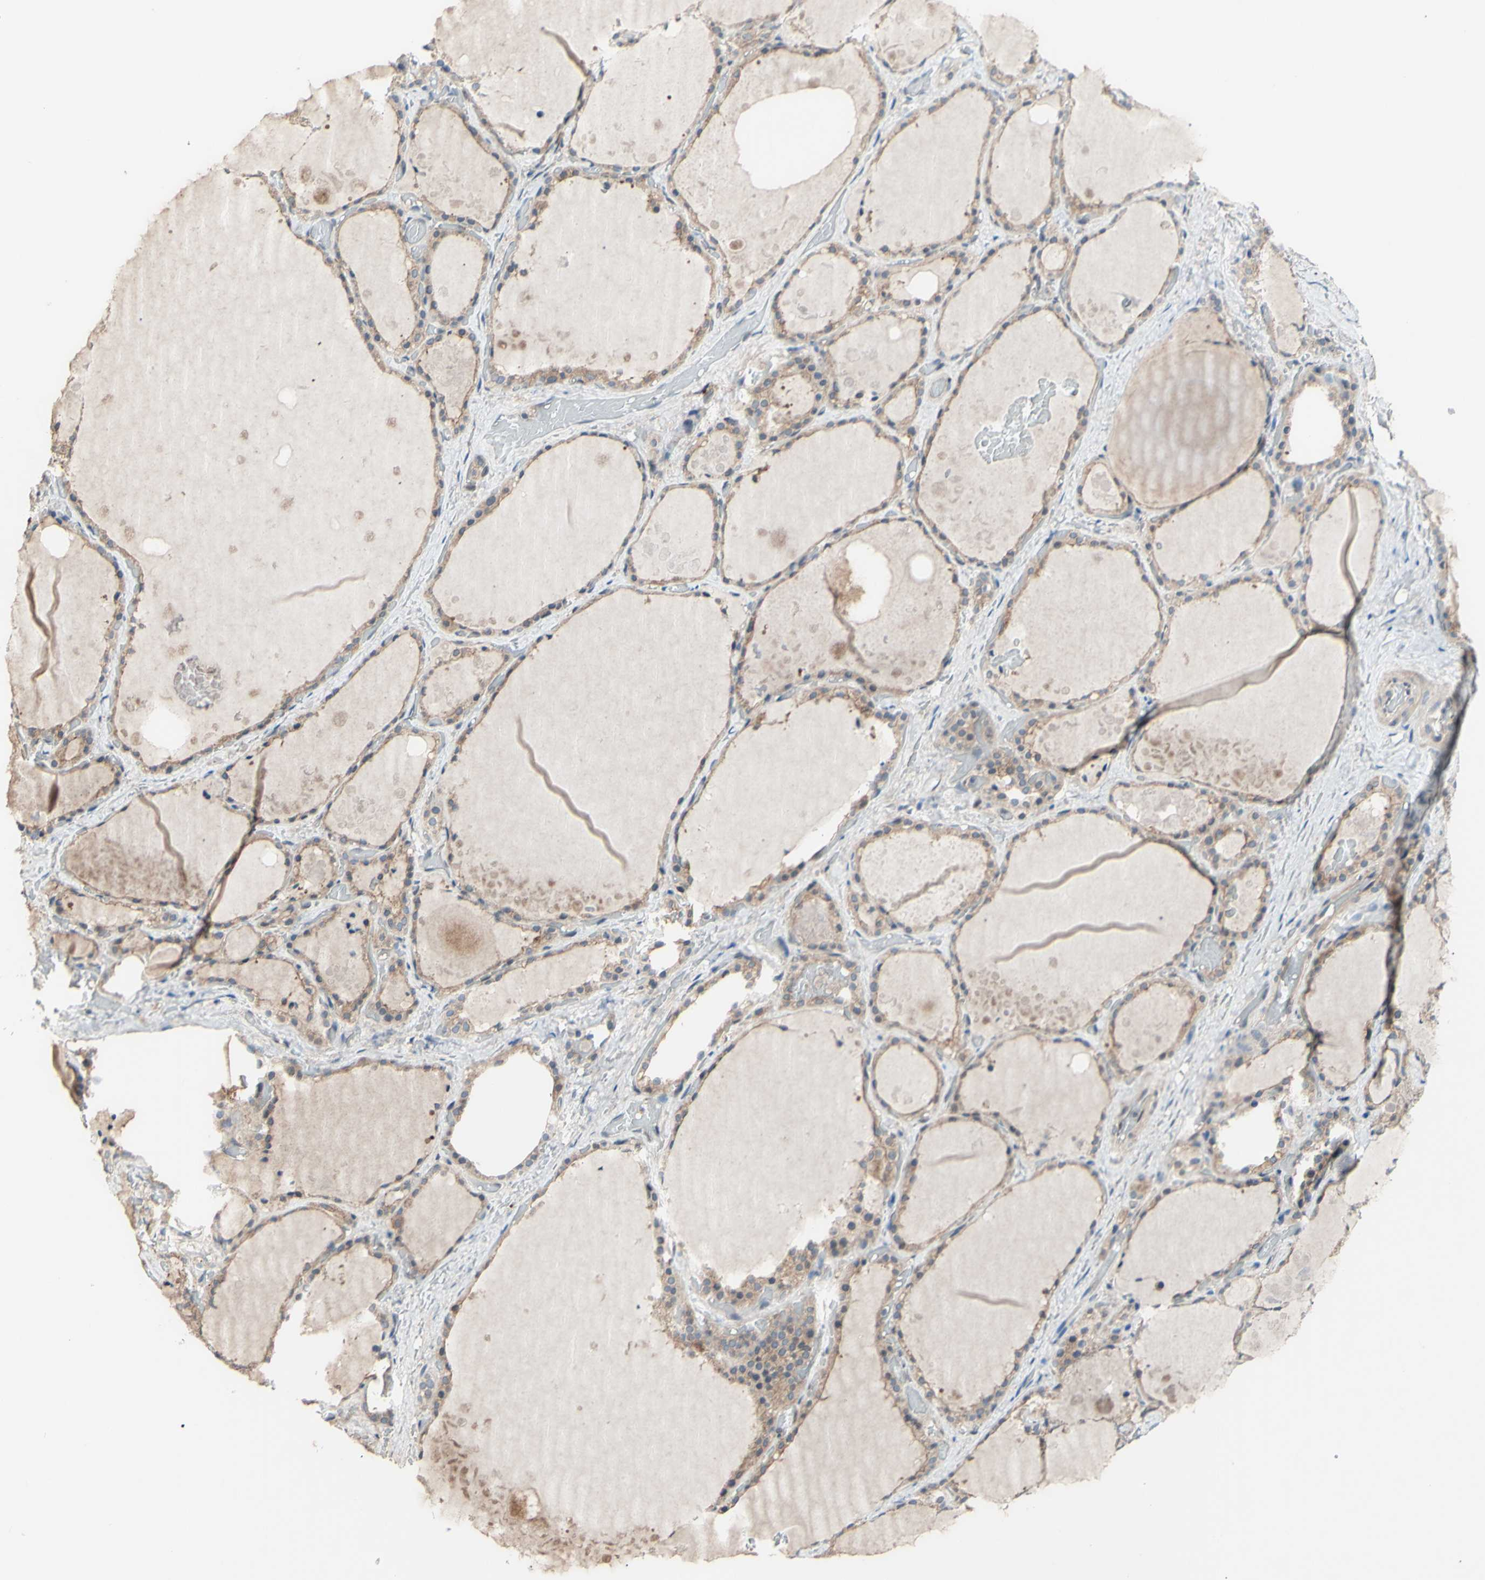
{"staining": {"intensity": "moderate", "quantity": ">75%", "location": "cytoplasmic/membranous"}, "tissue": "thyroid gland", "cell_type": "Glandular cells", "image_type": "normal", "snomed": [{"axis": "morphology", "description": "Normal tissue, NOS"}, {"axis": "topography", "description": "Thyroid gland"}], "caption": "Immunohistochemistry (IHC) image of normal thyroid gland stained for a protein (brown), which reveals medium levels of moderate cytoplasmic/membranous staining in about >75% of glandular cells.", "gene": "DYNLRB1", "patient": {"sex": "male", "age": 61}}